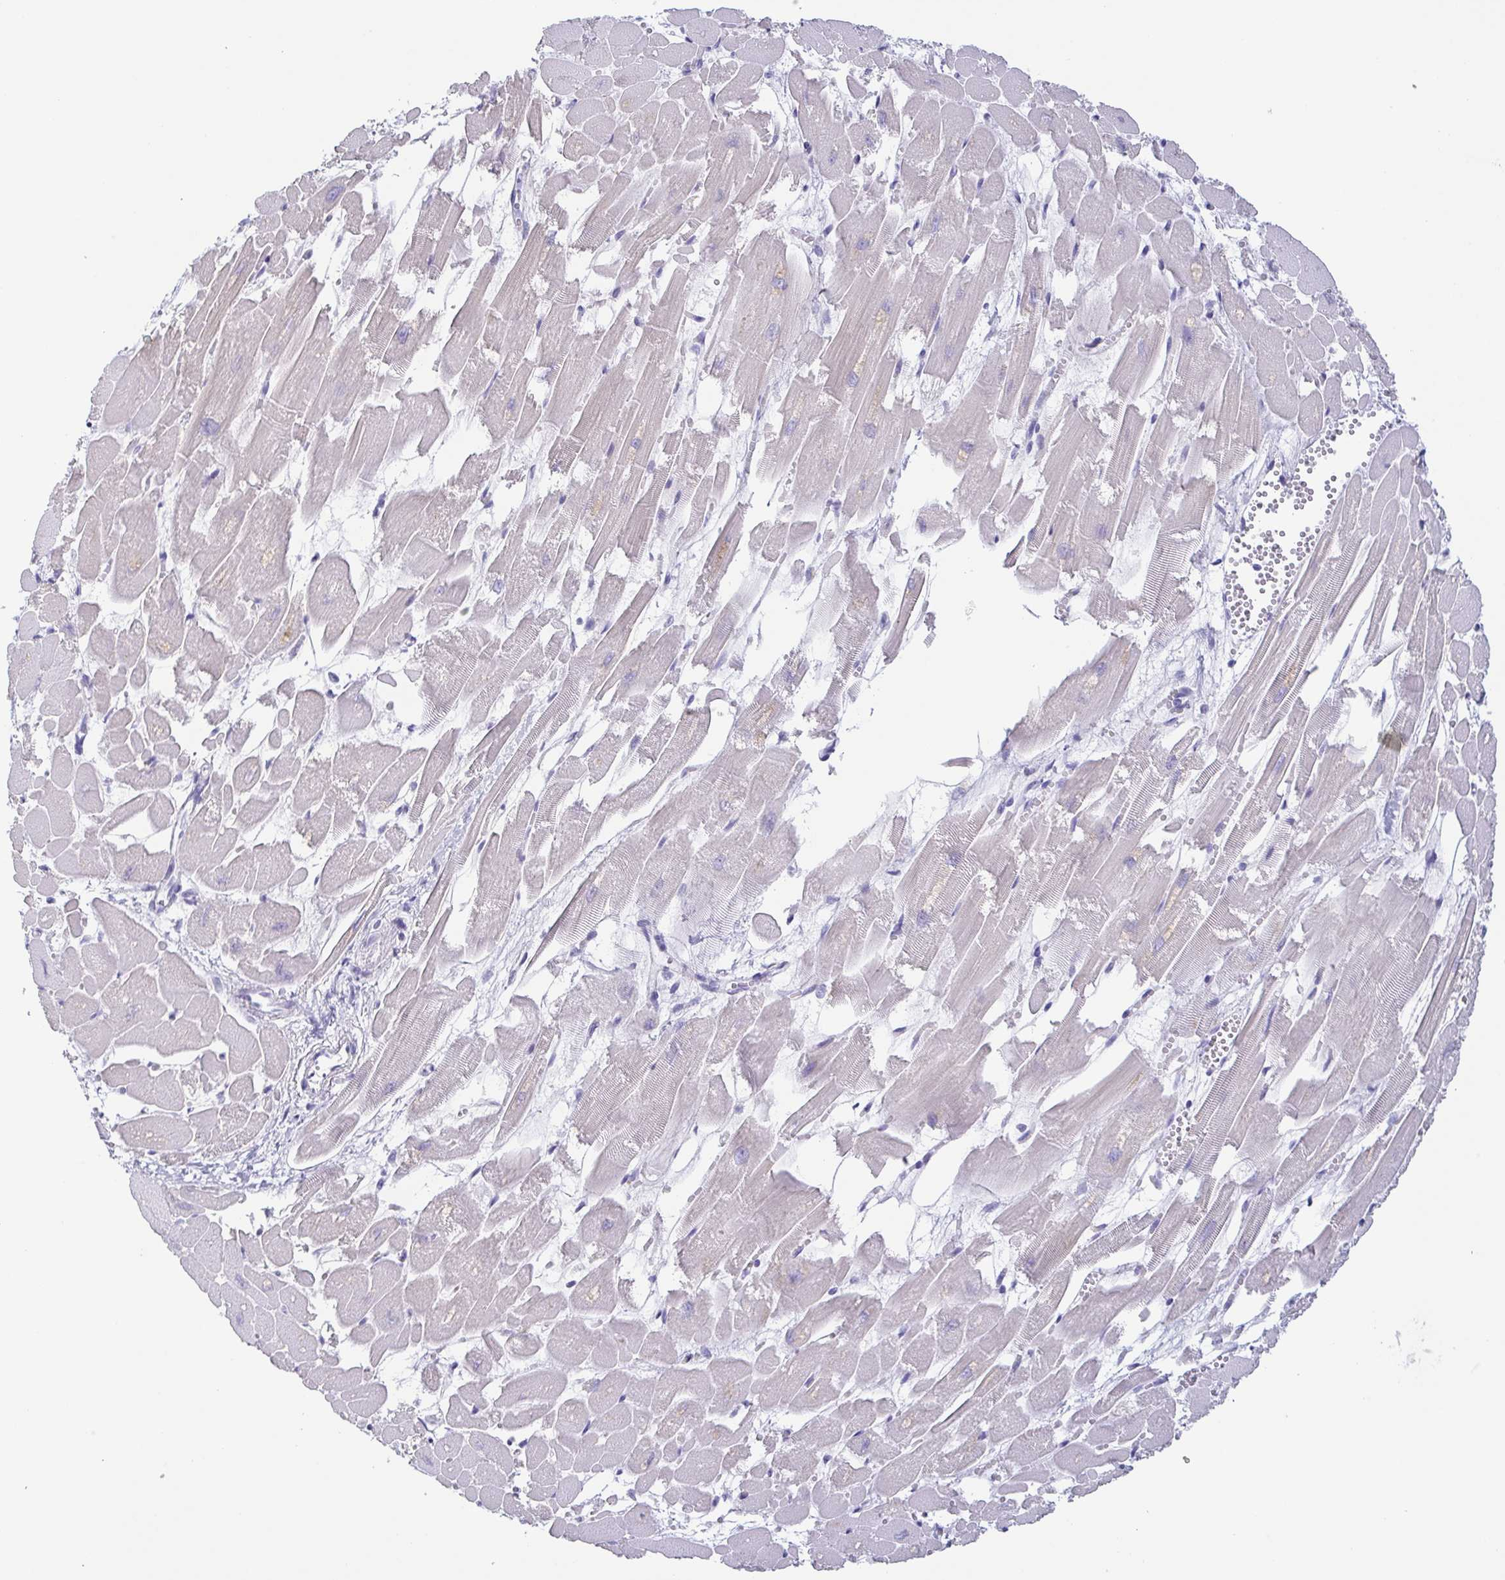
{"staining": {"intensity": "negative", "quantity": "none", "location": "none"}, "tissue": "heart muscle", "cell_type": "Cardiomyocytes", "image_type": "normal", "snomed": [{"axis": "morphology", "description": "Normal tissue, NOS"}, {"axis": "topography", "description": "Heart"}], "caption": "This is a histopathology image of immunohistochemistry staining of benign heart muscle, which shows no expression in cardiomyocytes.", "gene": "ENSG00000275778", "patient": {"sex": "female", "age": 52}}